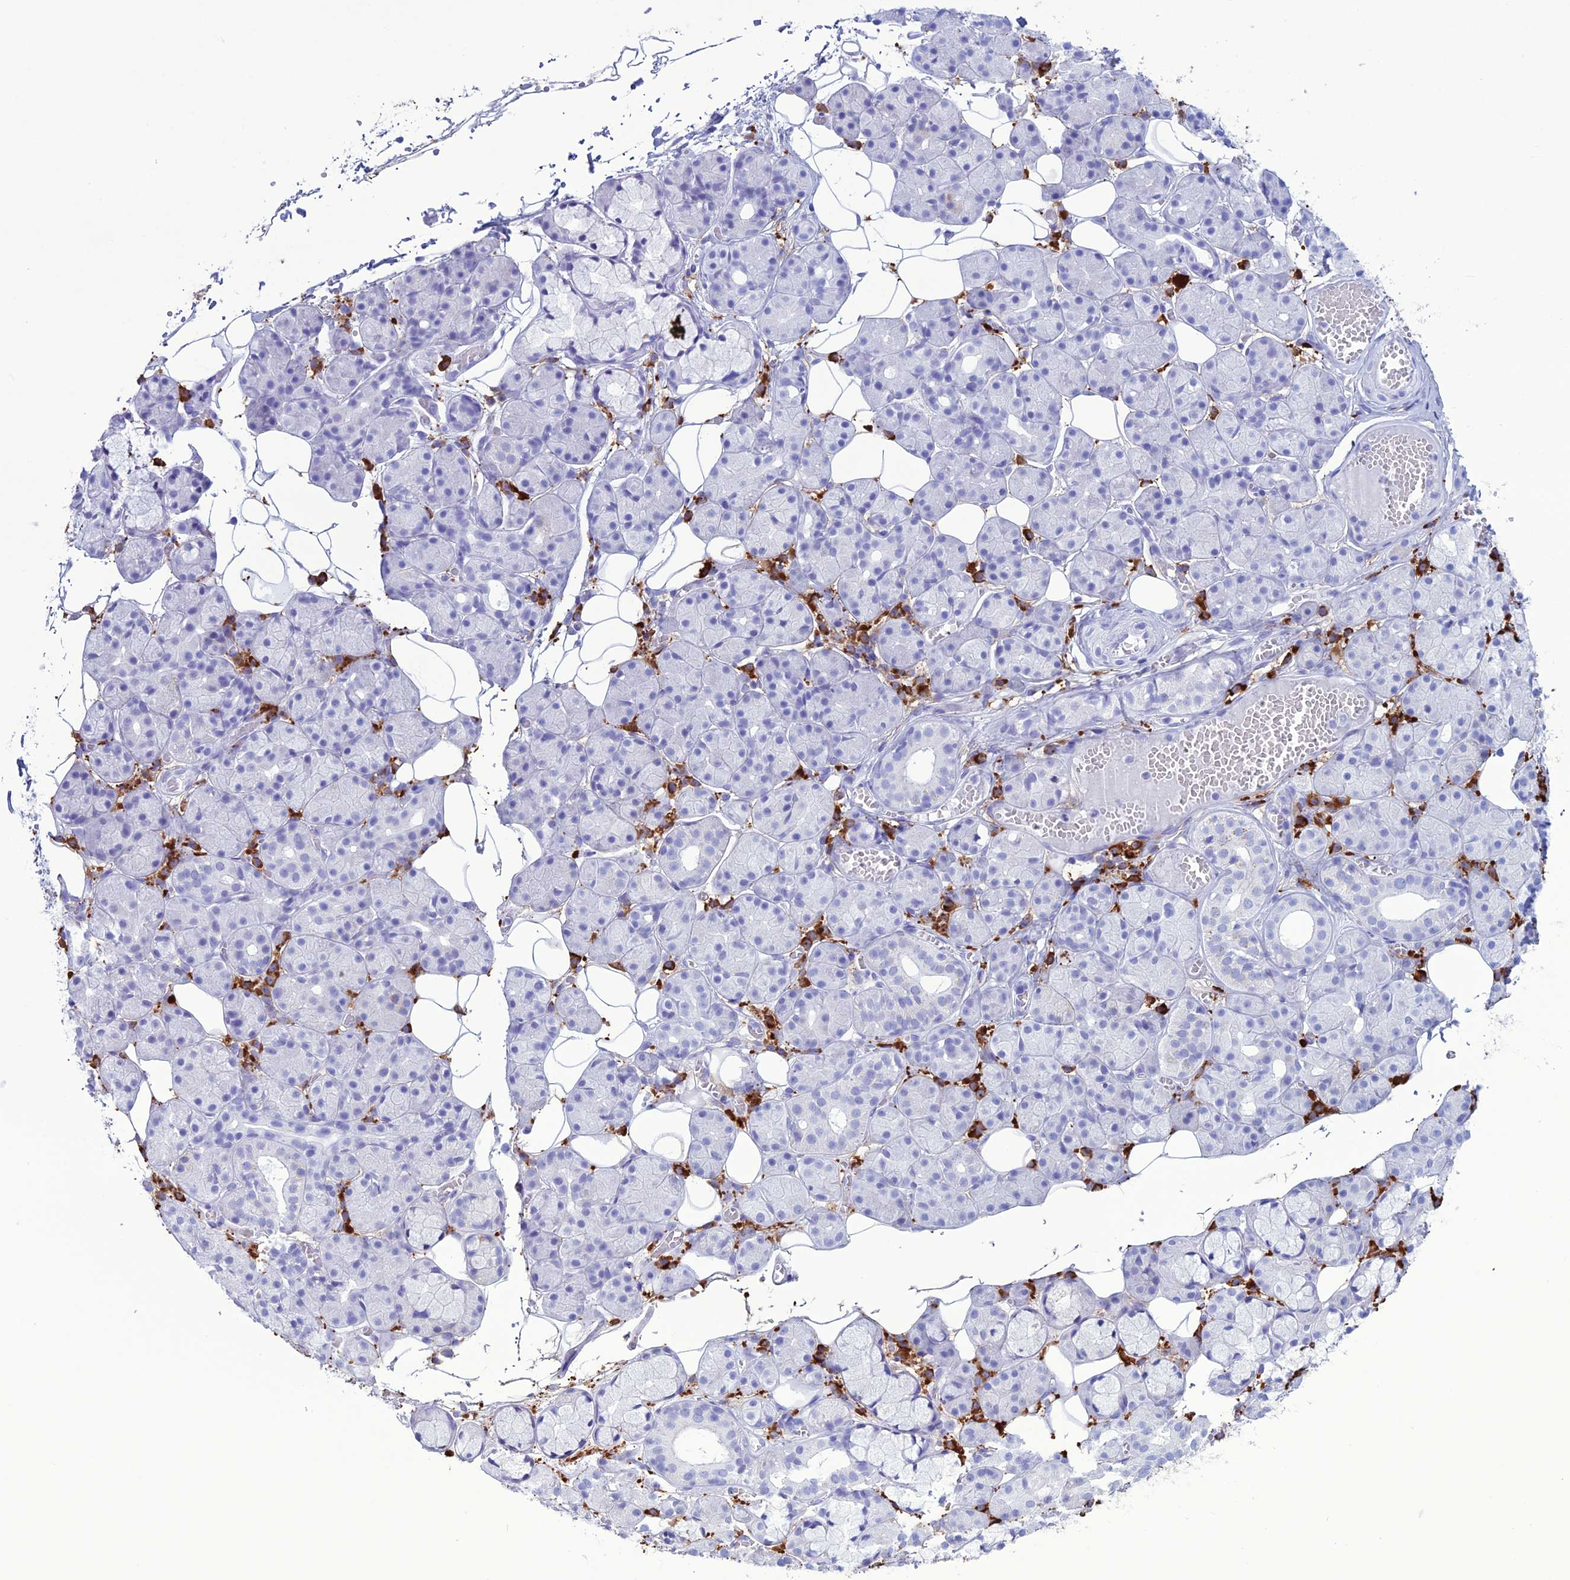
{"staining": {"intensity": "negative", "quantity": "none", "location": "none"}, "tissue": "salivary gland", "cell_type": "Glandular cells", "image_type": "normal", "snomed": [{"axis": "morphology", "description": "Normal tissue, NOS"}, {"axis": "topography", "description": "Salivary gland"}], "caption": "The IHC photomicrograph has no significant expression in glandular cells of salivary gland.", "gene": "MZB1", "patient": {"sex": "male", "age": 63}}